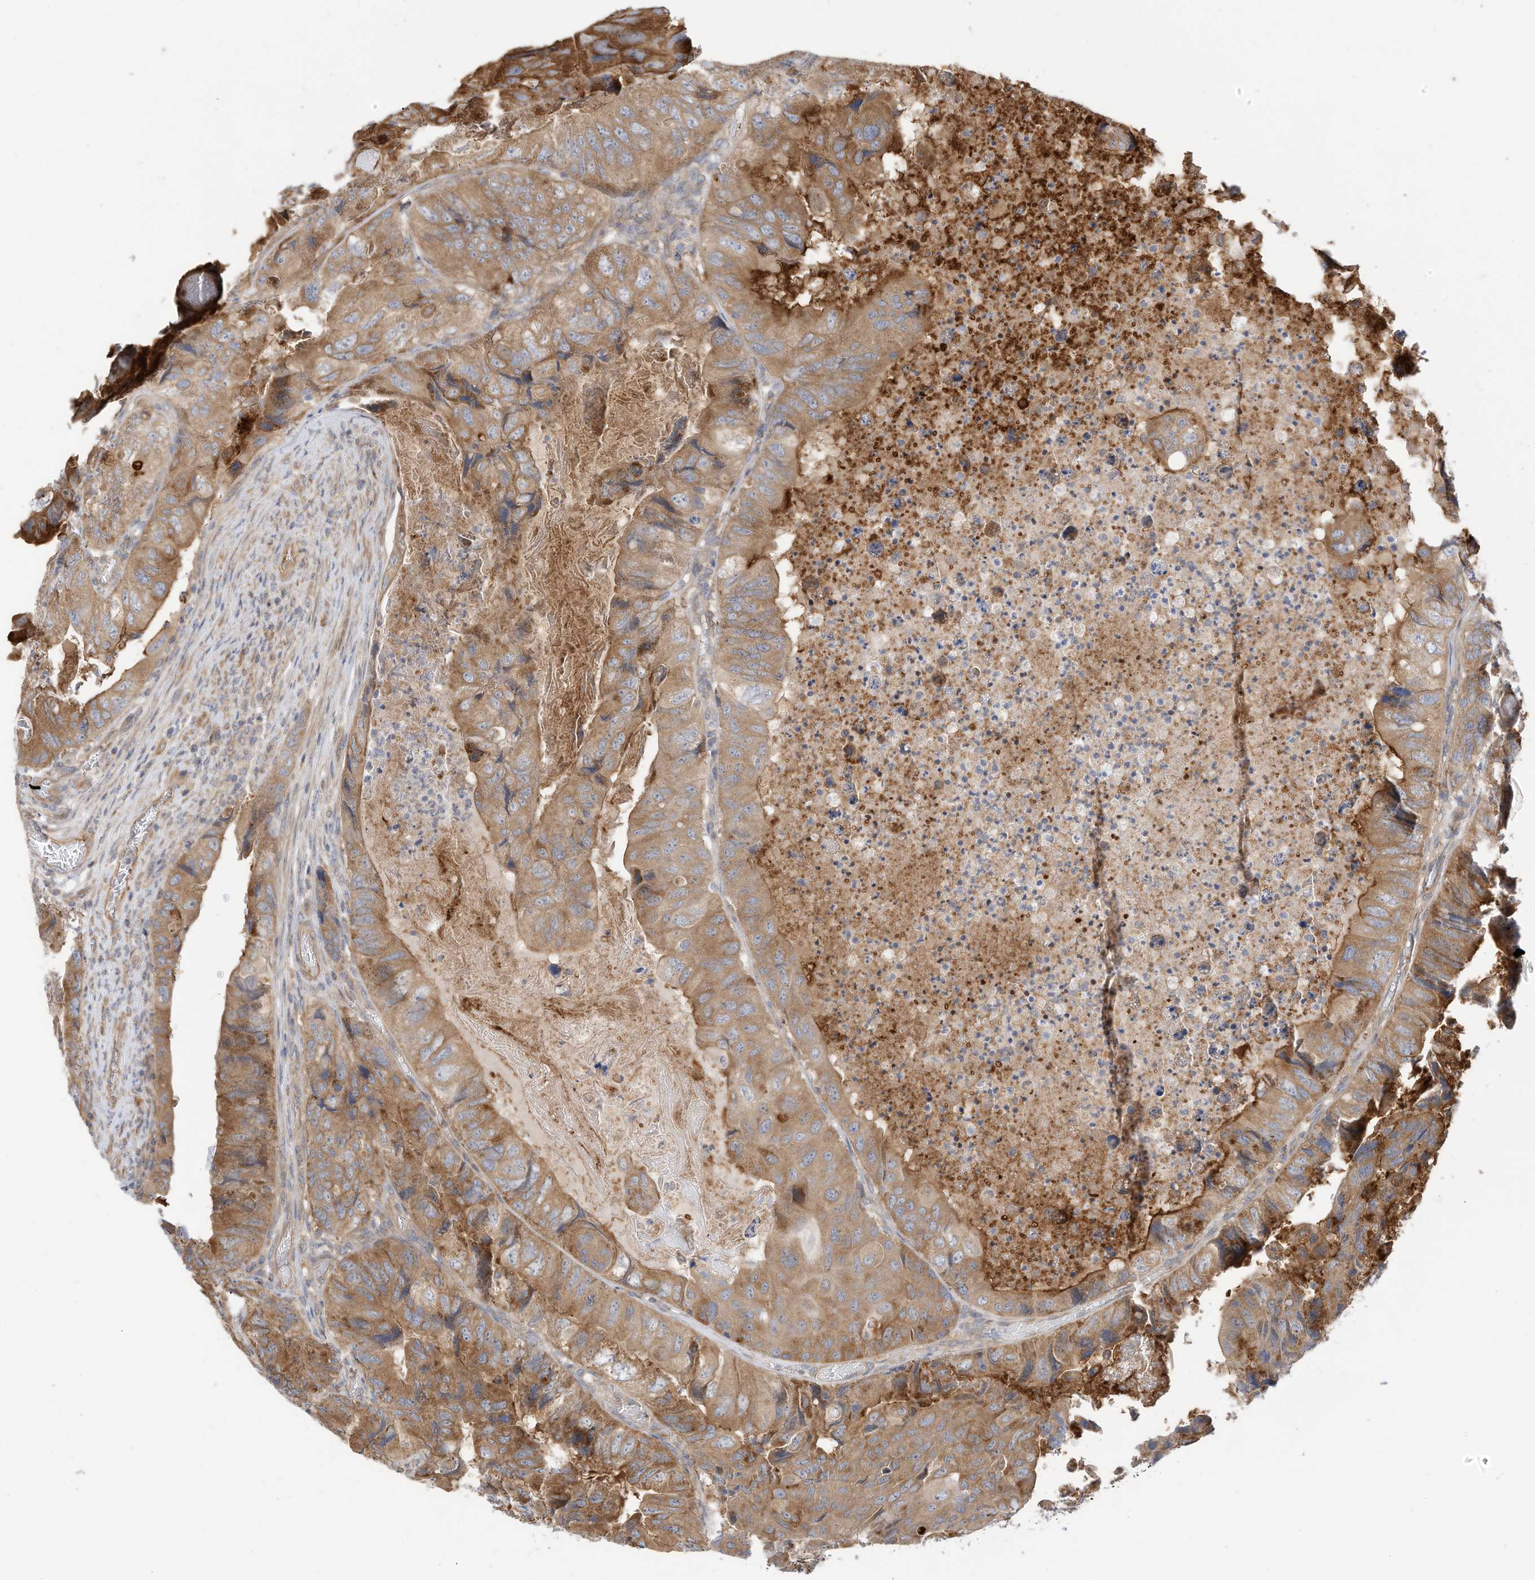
{"staining": {"intensity": "moderate", "quantity": ">75%", "location": "cytoplasmic/membranous"}, "tissue": "colorectal cancer", "cell_type": "Tumor cells", "image_type": "cancer", "snomed": [{"axis": "morphology", "description": "Adenocarcinoma, NOS"}, {"axis": "topography", "description": "Rectum"}], "caption": "Immunohistochemical staining of human colorectal cancer reveals moderate cytoplasmic/membranous protein staining in approximately >75% of tumor cells. The staining was performed using DAB (3,3'-diaminobenzidine) to visualize the protein expression in brown, while the nuclei were stained in blue with hematoxylin (Magnification: 20x).", "gene": "OFD1", "patient": {"sex": "male", "age": 63}}